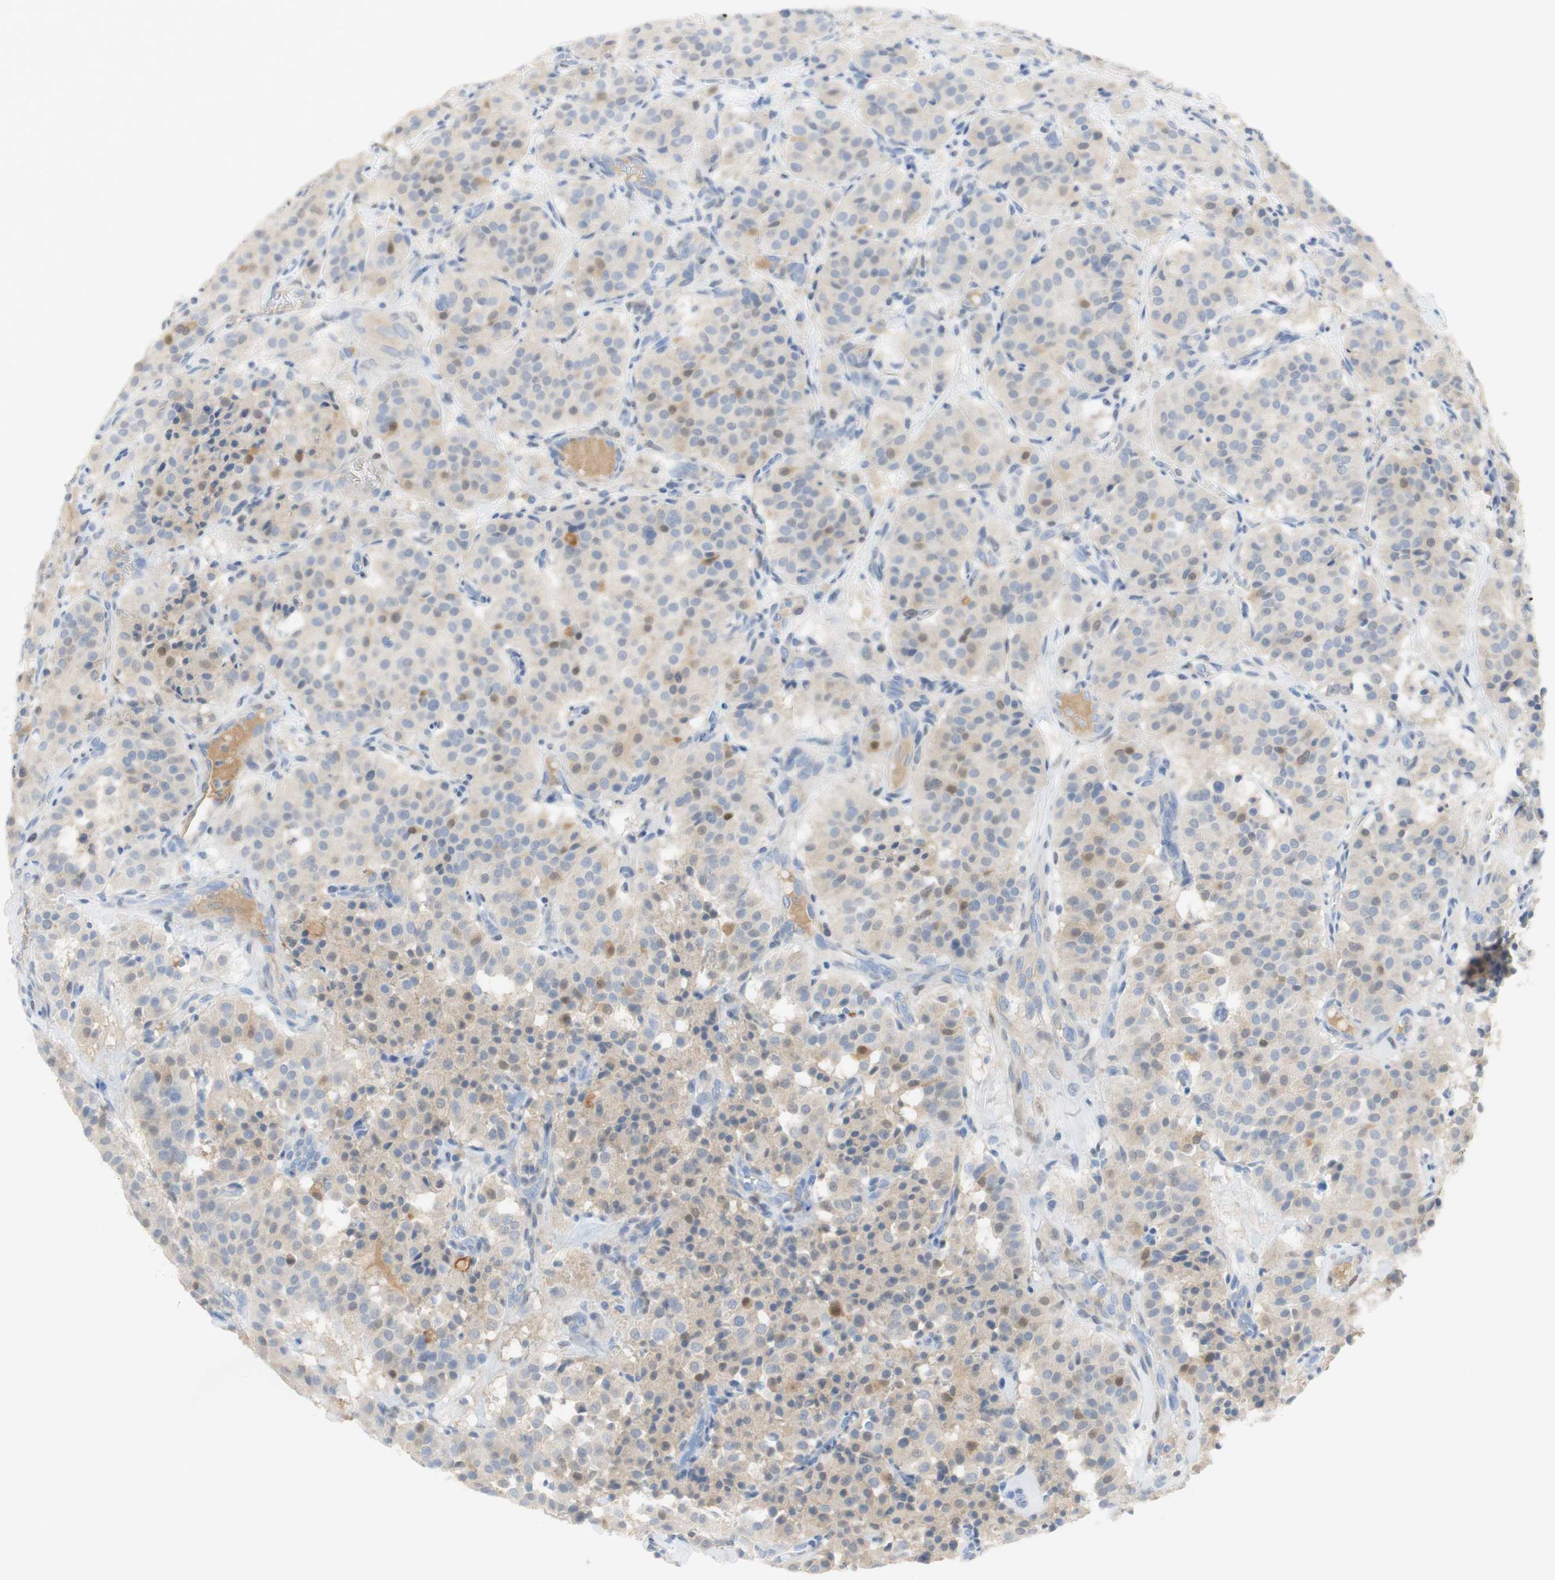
{"staining": {"intensity": "negative", "quantity": "none", "location": "none"}, "tissue": "carcinoid", "cell_type": "Tumor cells", "image_type": "cancer", "snomed": [{"axis": "morphology", "description": "Carcinoid, malignant, NOS"}, {"axis": "topography", "description": "Lung"}], "caption": "Carcinoid was stained to show a protein in brown. There is no significant positivity in tumor cells.", "gene": "SELENBP1", "patient": {"sex": "male", "age": 30}}